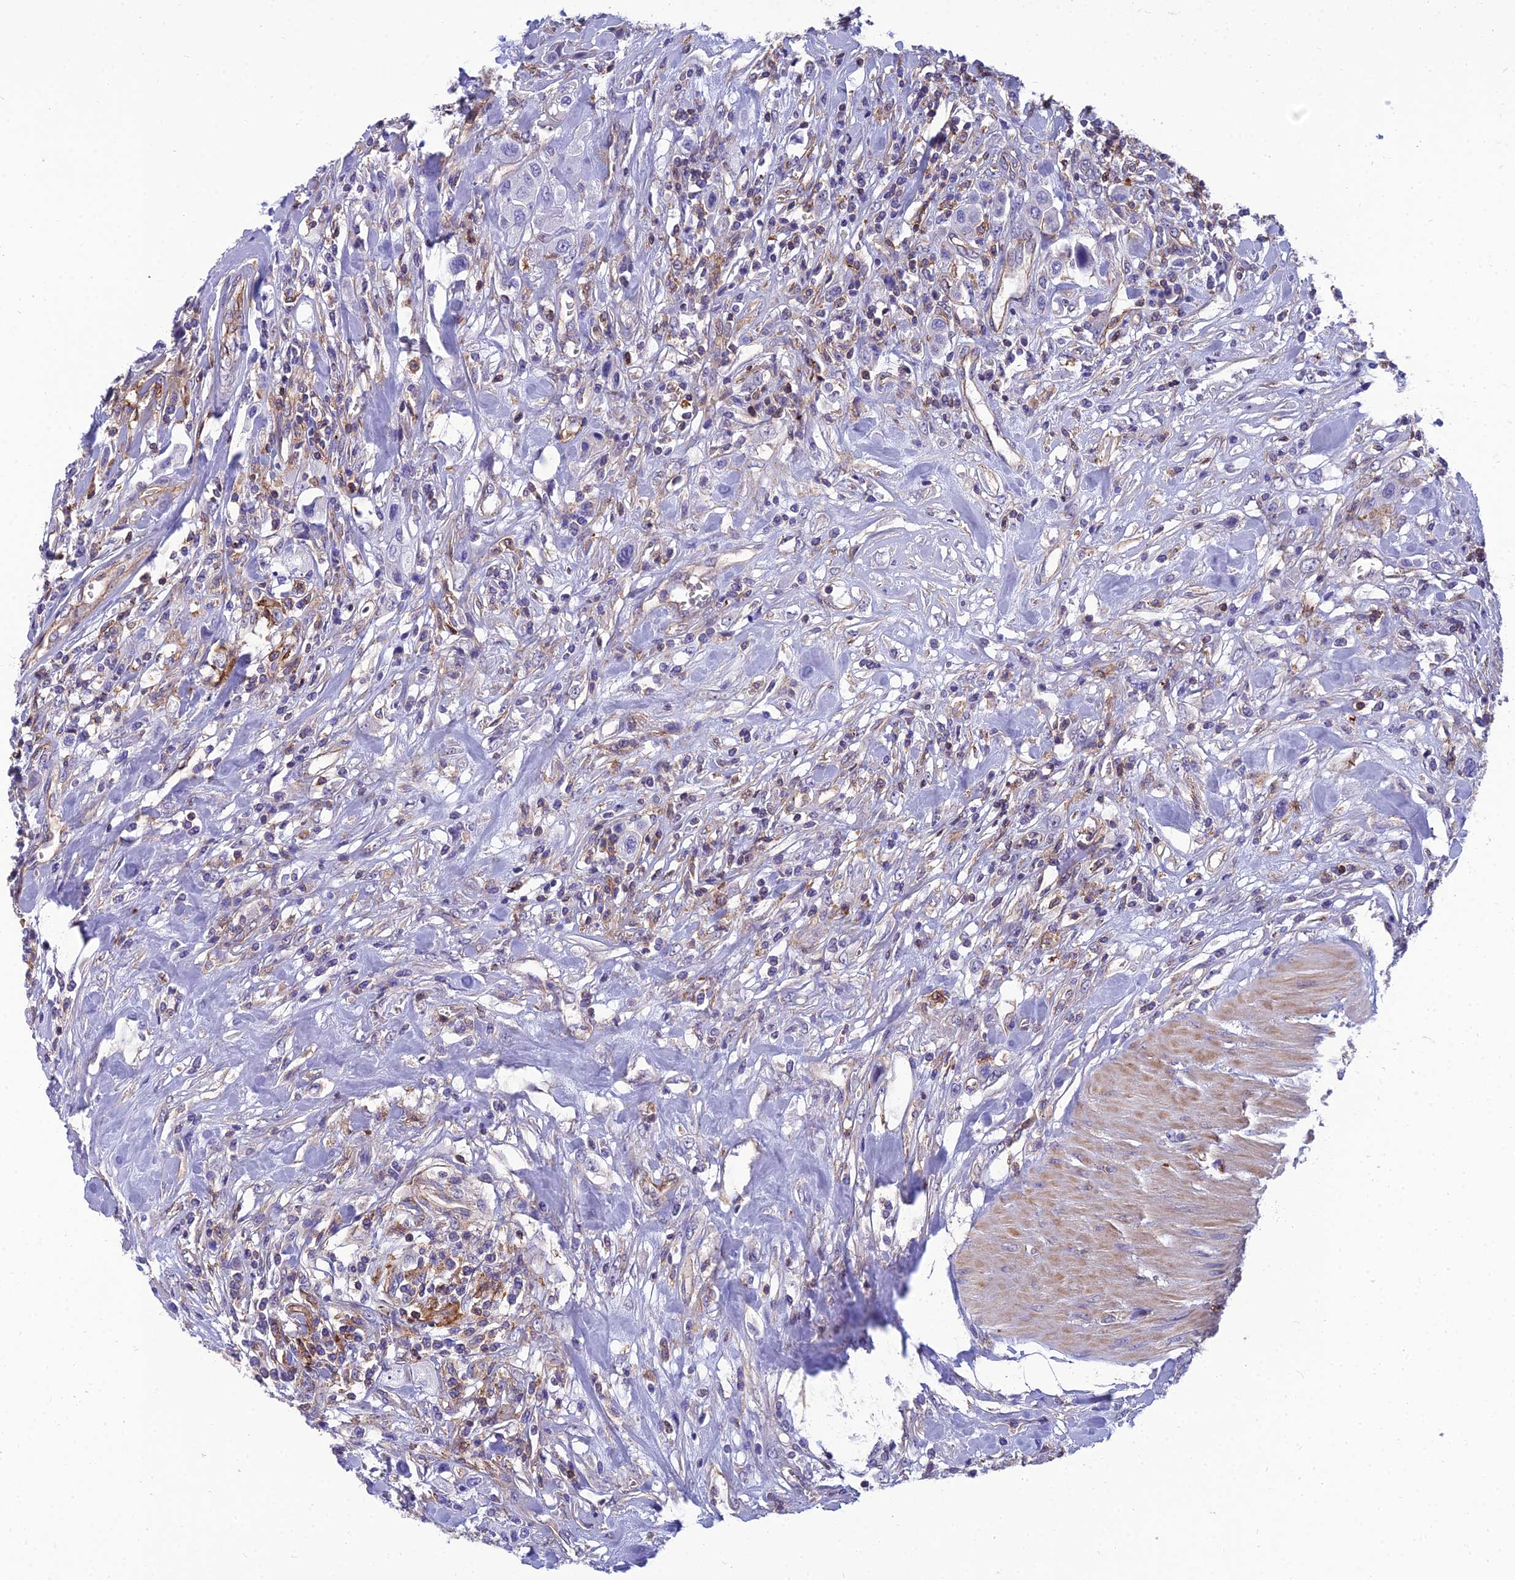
{"staining": {"intensity": "negative", "quantity": "none", "location": "none"}, "tissue": "urothelial cancer", "cell_type": "Tumor cells", "image_type": "cancer", "snomed": [{"axis": "morphology", "description": "Urothelial carcinoma, High grade"}, {"axis": "topography", "description": "Urinary bladder"}], "caption": "Urothelial cancer was stained to show a protein in brown. There is no significant expression in tumor cells.", "gene": "PPP1R18", "patient": {"sex": "male", "age": 50}}